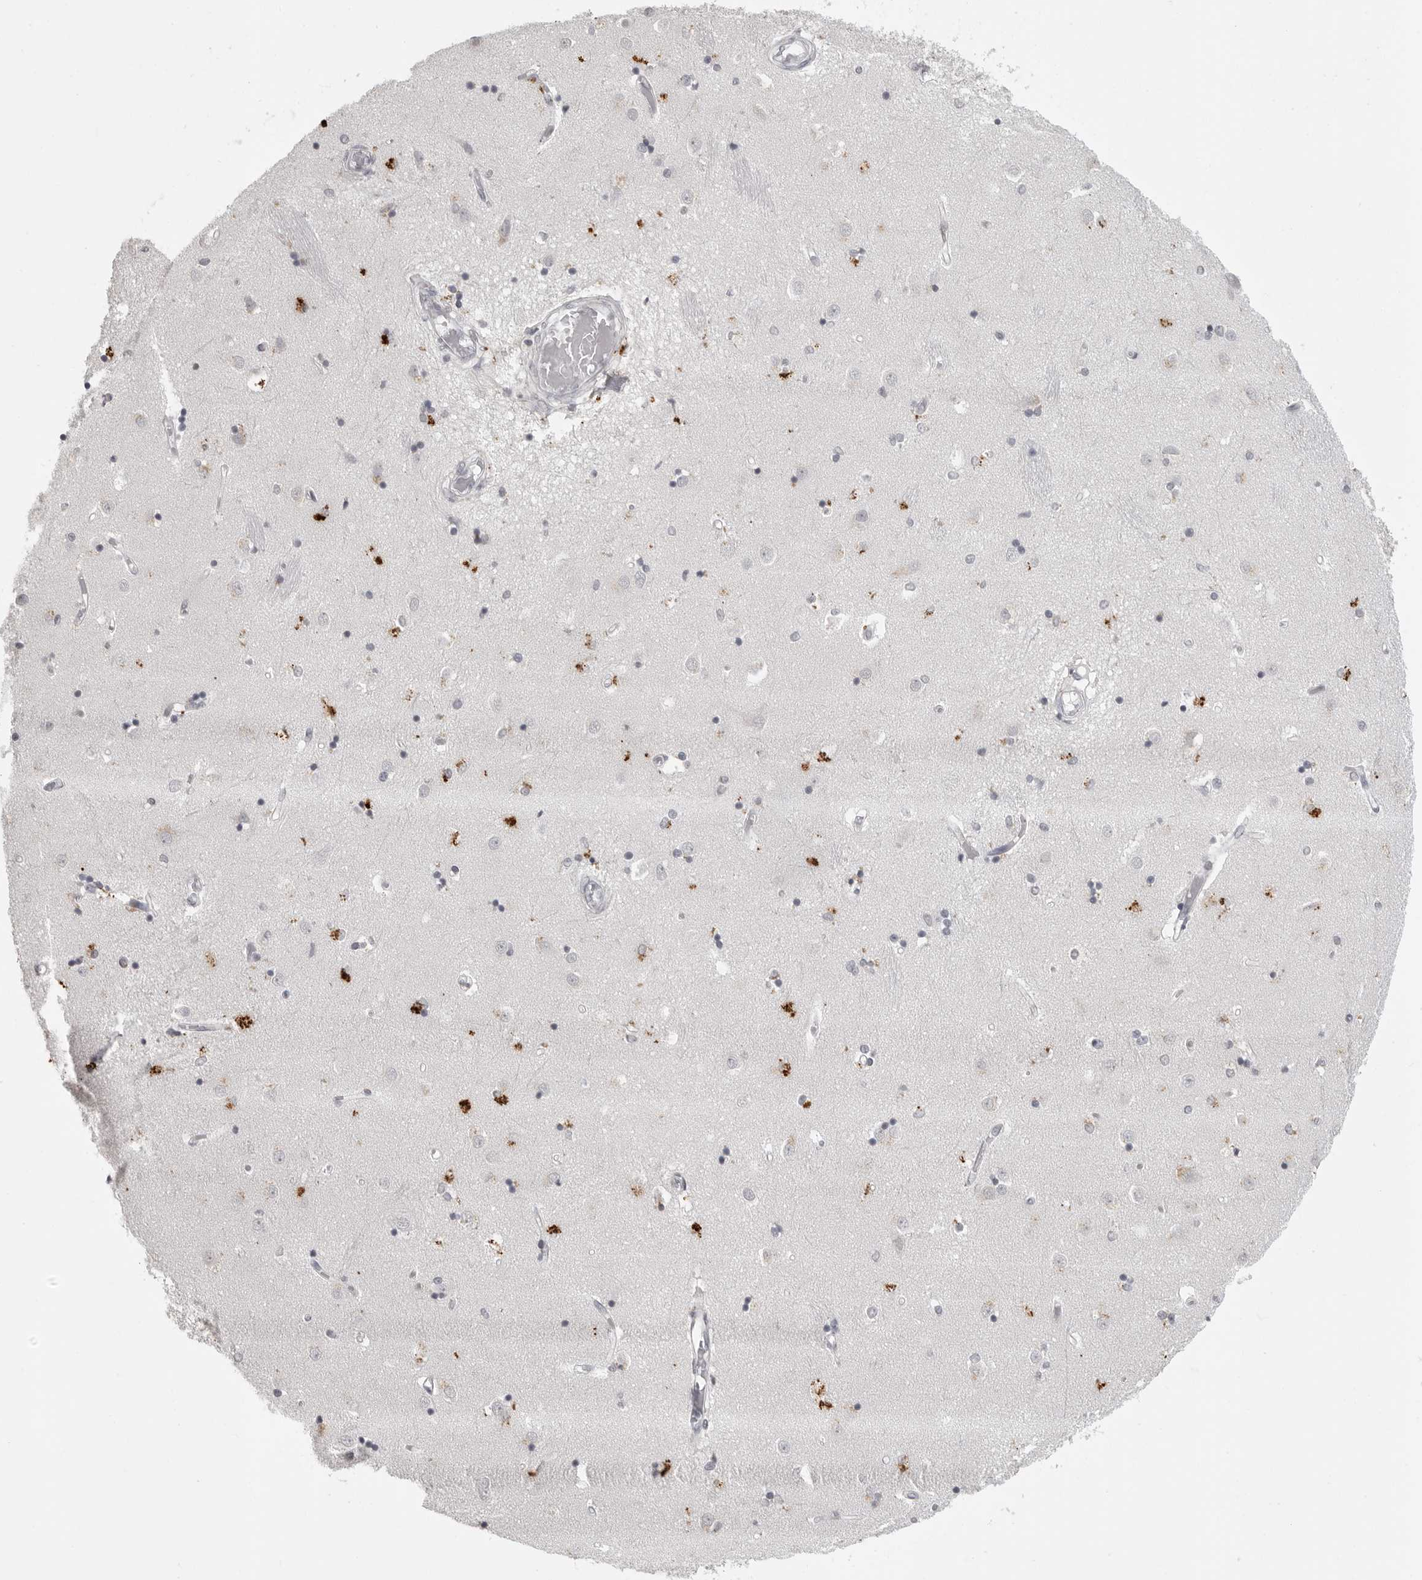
{"staining": {"intensity": "moderate", "quantity": "<25%", "location": "cytoplasmic/membranous"}, "tissue": "caudate", "cell_type": "Glial cells", "image_type": "normal", "snomed": [{"axis": "morphology", "description": "Normal tissue, NOS"}, {"axis": "topography", "description": "Lateral ventricle wall"}], "caption": "Glial cells exhibit low levels of moderate cytoplasmic/membranous staining in about <25% of cells in unremarkable human caudate.", "gene": "PRSS1", "patient": {"sex": "male", "age": 45}}